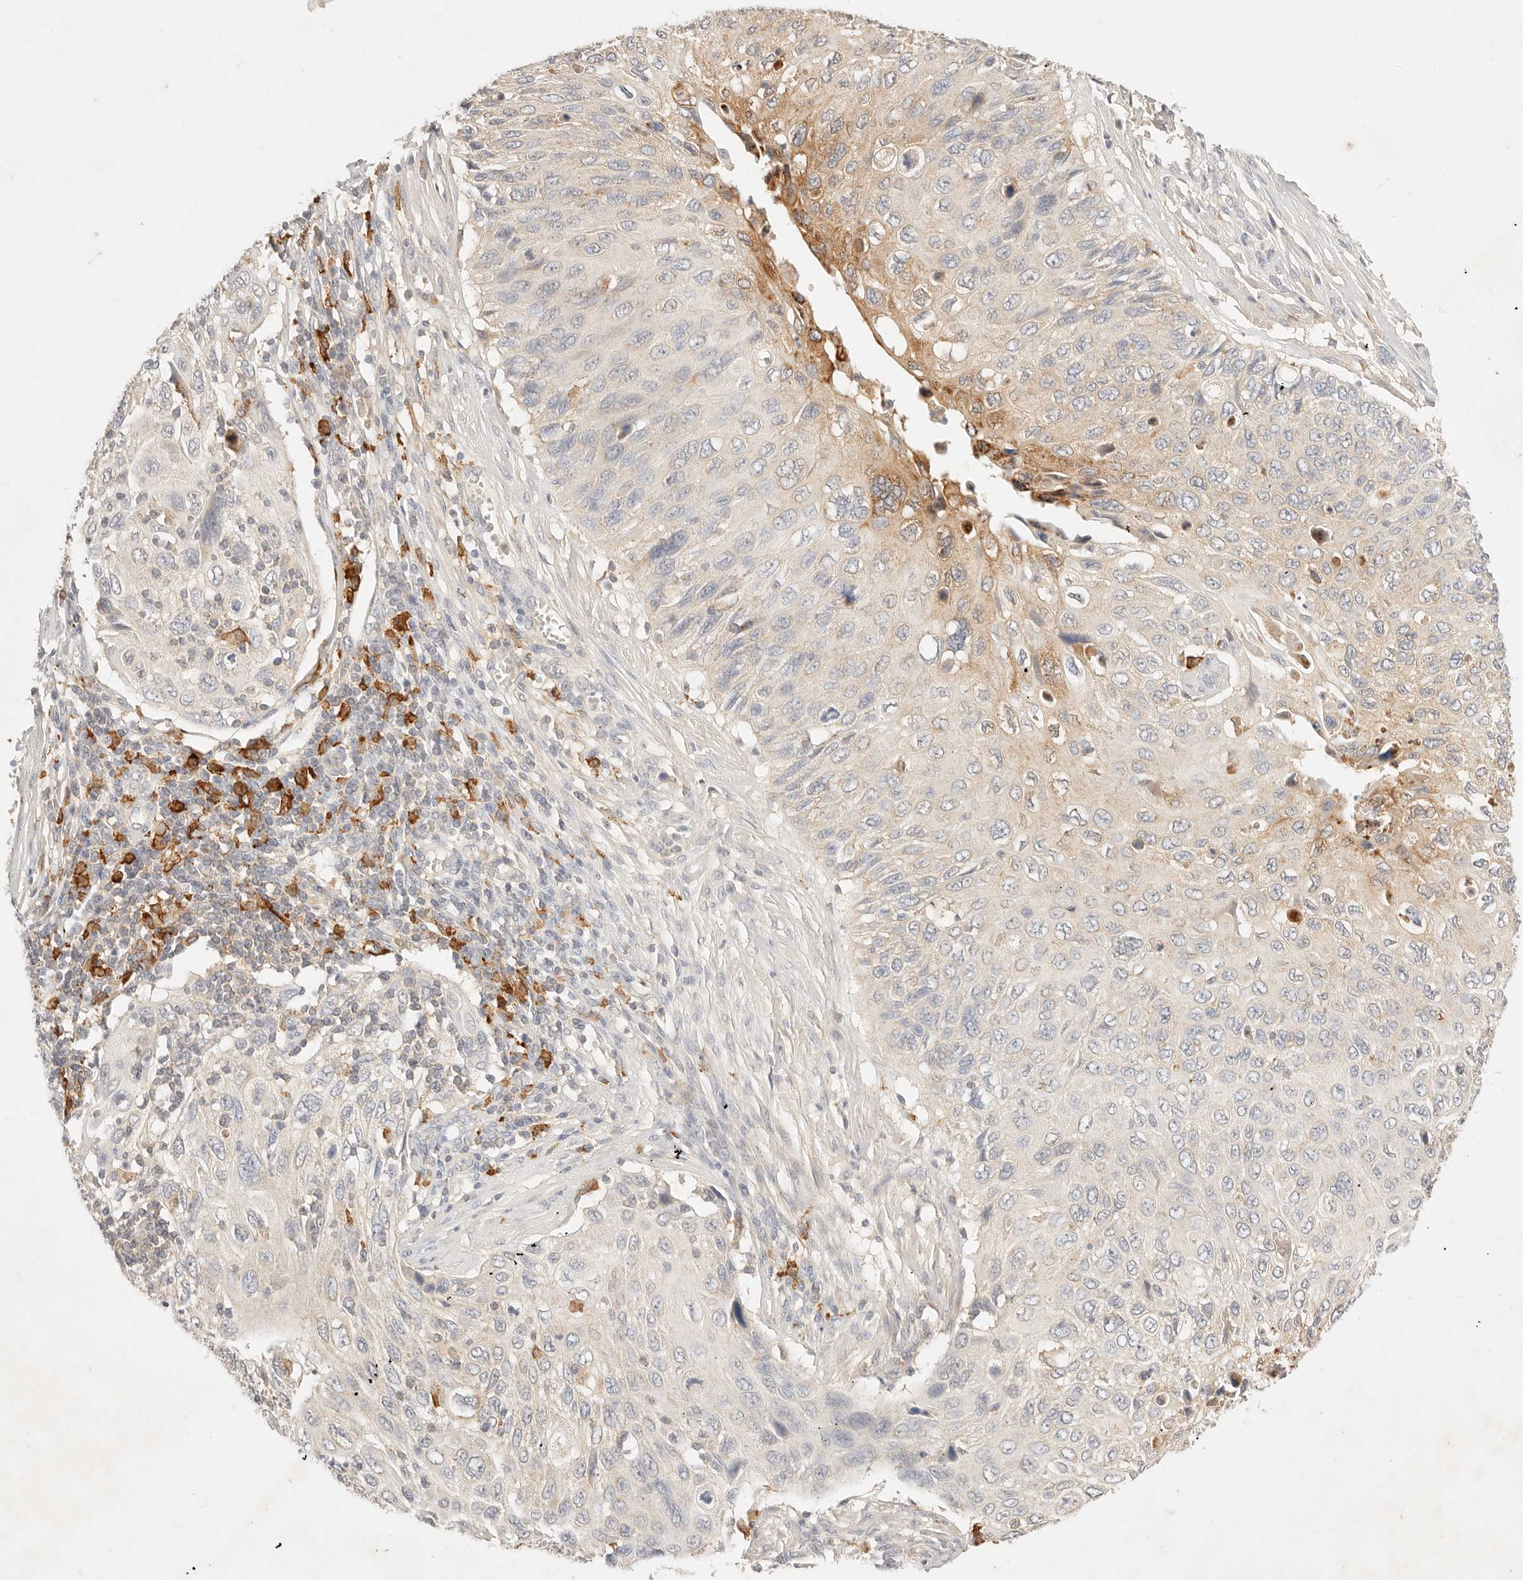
{"staining": {"intensity": "moderate", "quantity": "<25%", "location": "cytoplasmic/membranous"}, "tissue": "cervical cancer", "cell_type": "Tumor cells", "image_type": "cancer", "snomed": [{"axis": "morphology", "description": "Squamous cell carcinoma, NOS"}, {"axis": "topography", "description": "Cervix"}], "caption": "A micrograph of human cervical cancer (squamous cell carcinoma) stained for a protein exhibits moderate cytoplasmic/membranous brown staining in tumor cells.", "gene": "HK2", "patient": {"sex": "female", "age": 70}}